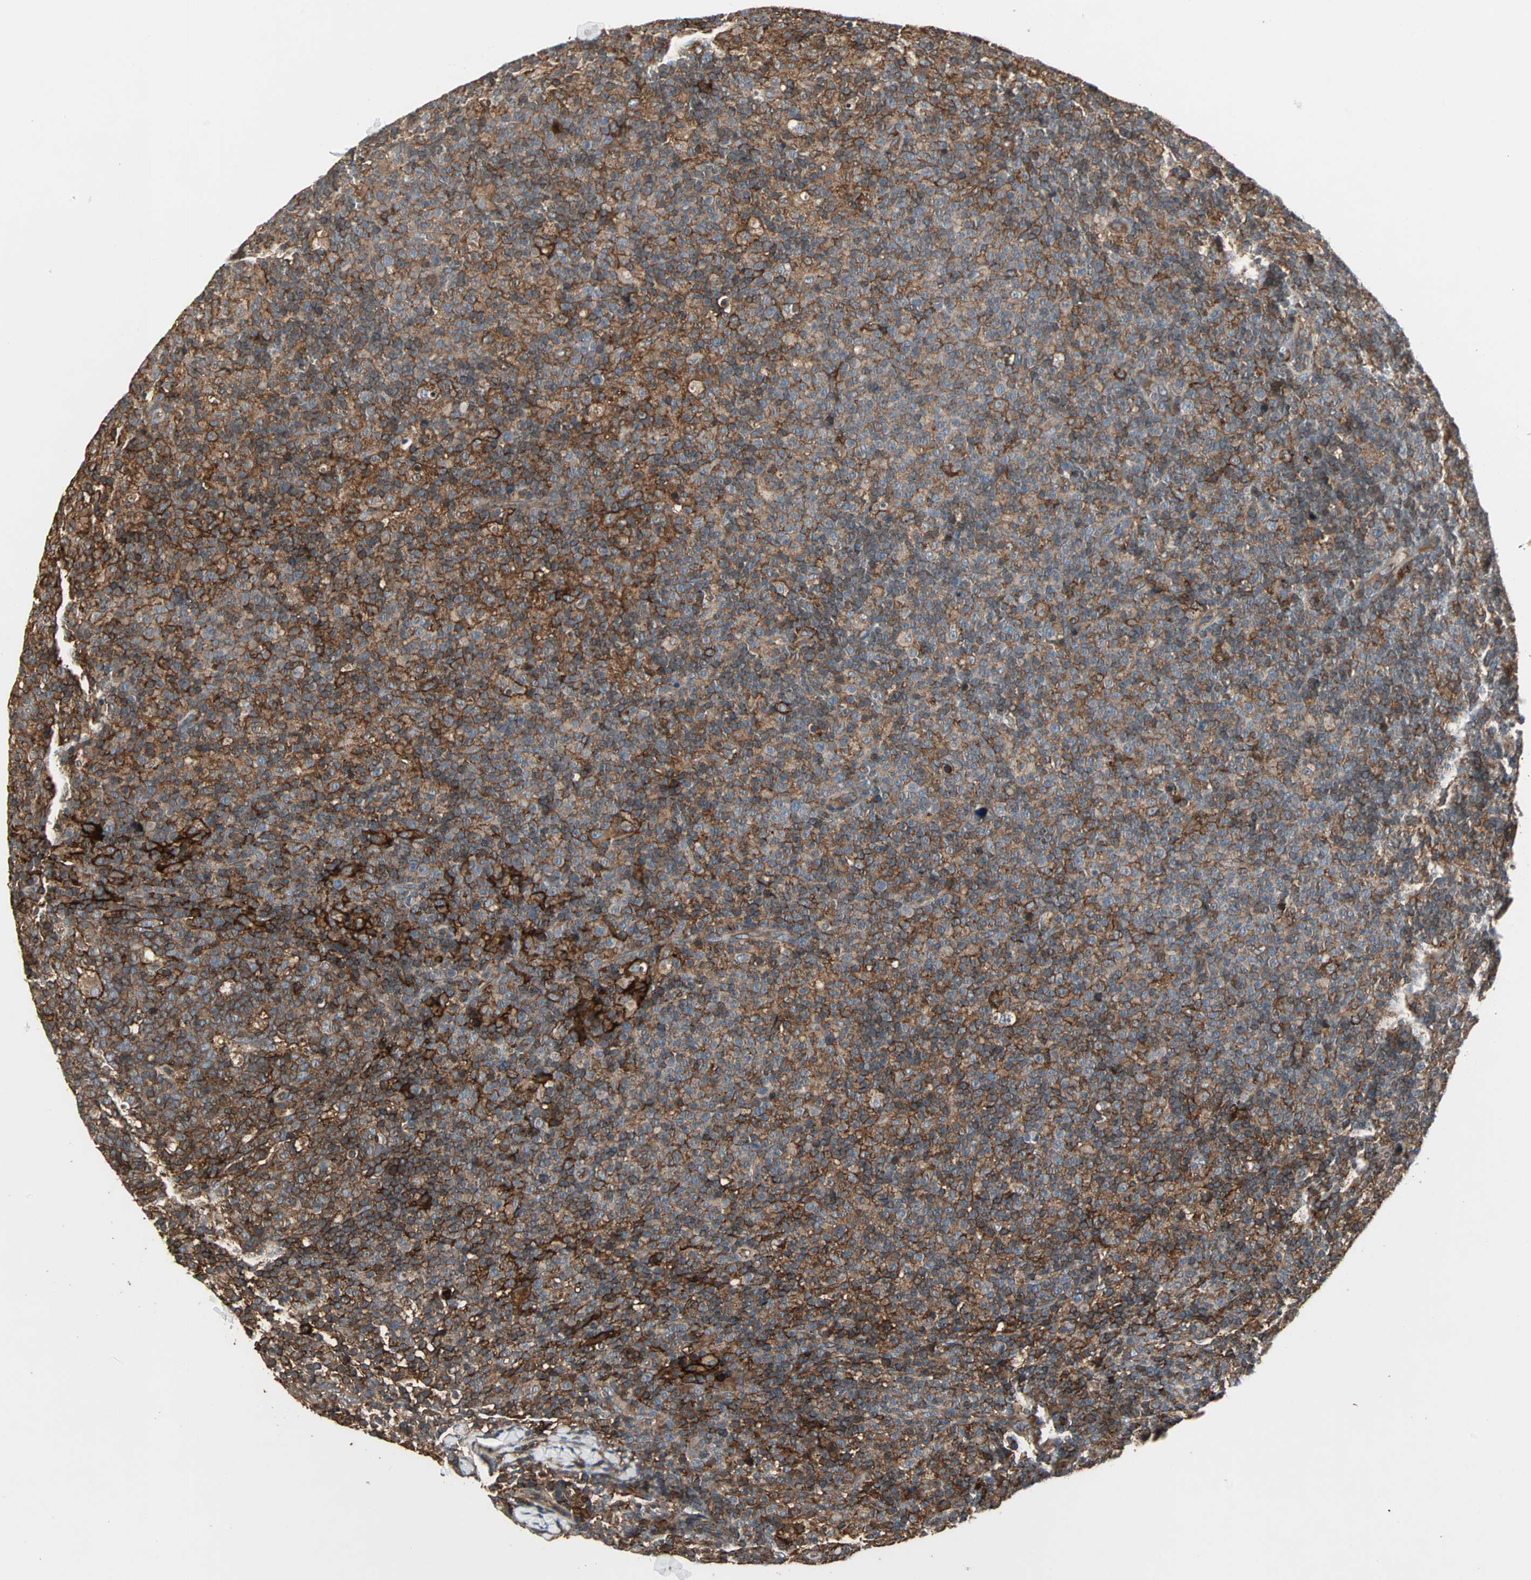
{"staining": {"intensity": "strong", "quantity": ">75%", "location": "cytoplasmic/membranous"}, "tissue": "lymph node", "cell_type": "Germinal center cells", "image_type": "normal", "snomed": [{"axis": "morphology", "description": "Normal tissue, NOS"}, {"axis": "morphology", "description": "Inflammation, NOS"}, {"axis": "topography", "description": "Lymph node"}], "caption": "A high-resolution image shows immunohistochemistry staining of normal lymph node, which displays strong cytoplasmic/membranous positivity in about >75% of germinal center cells. Nuclei are stained in blue.", "gene": "GNAI2", "patient": {"sex": "male", "age": 55}}